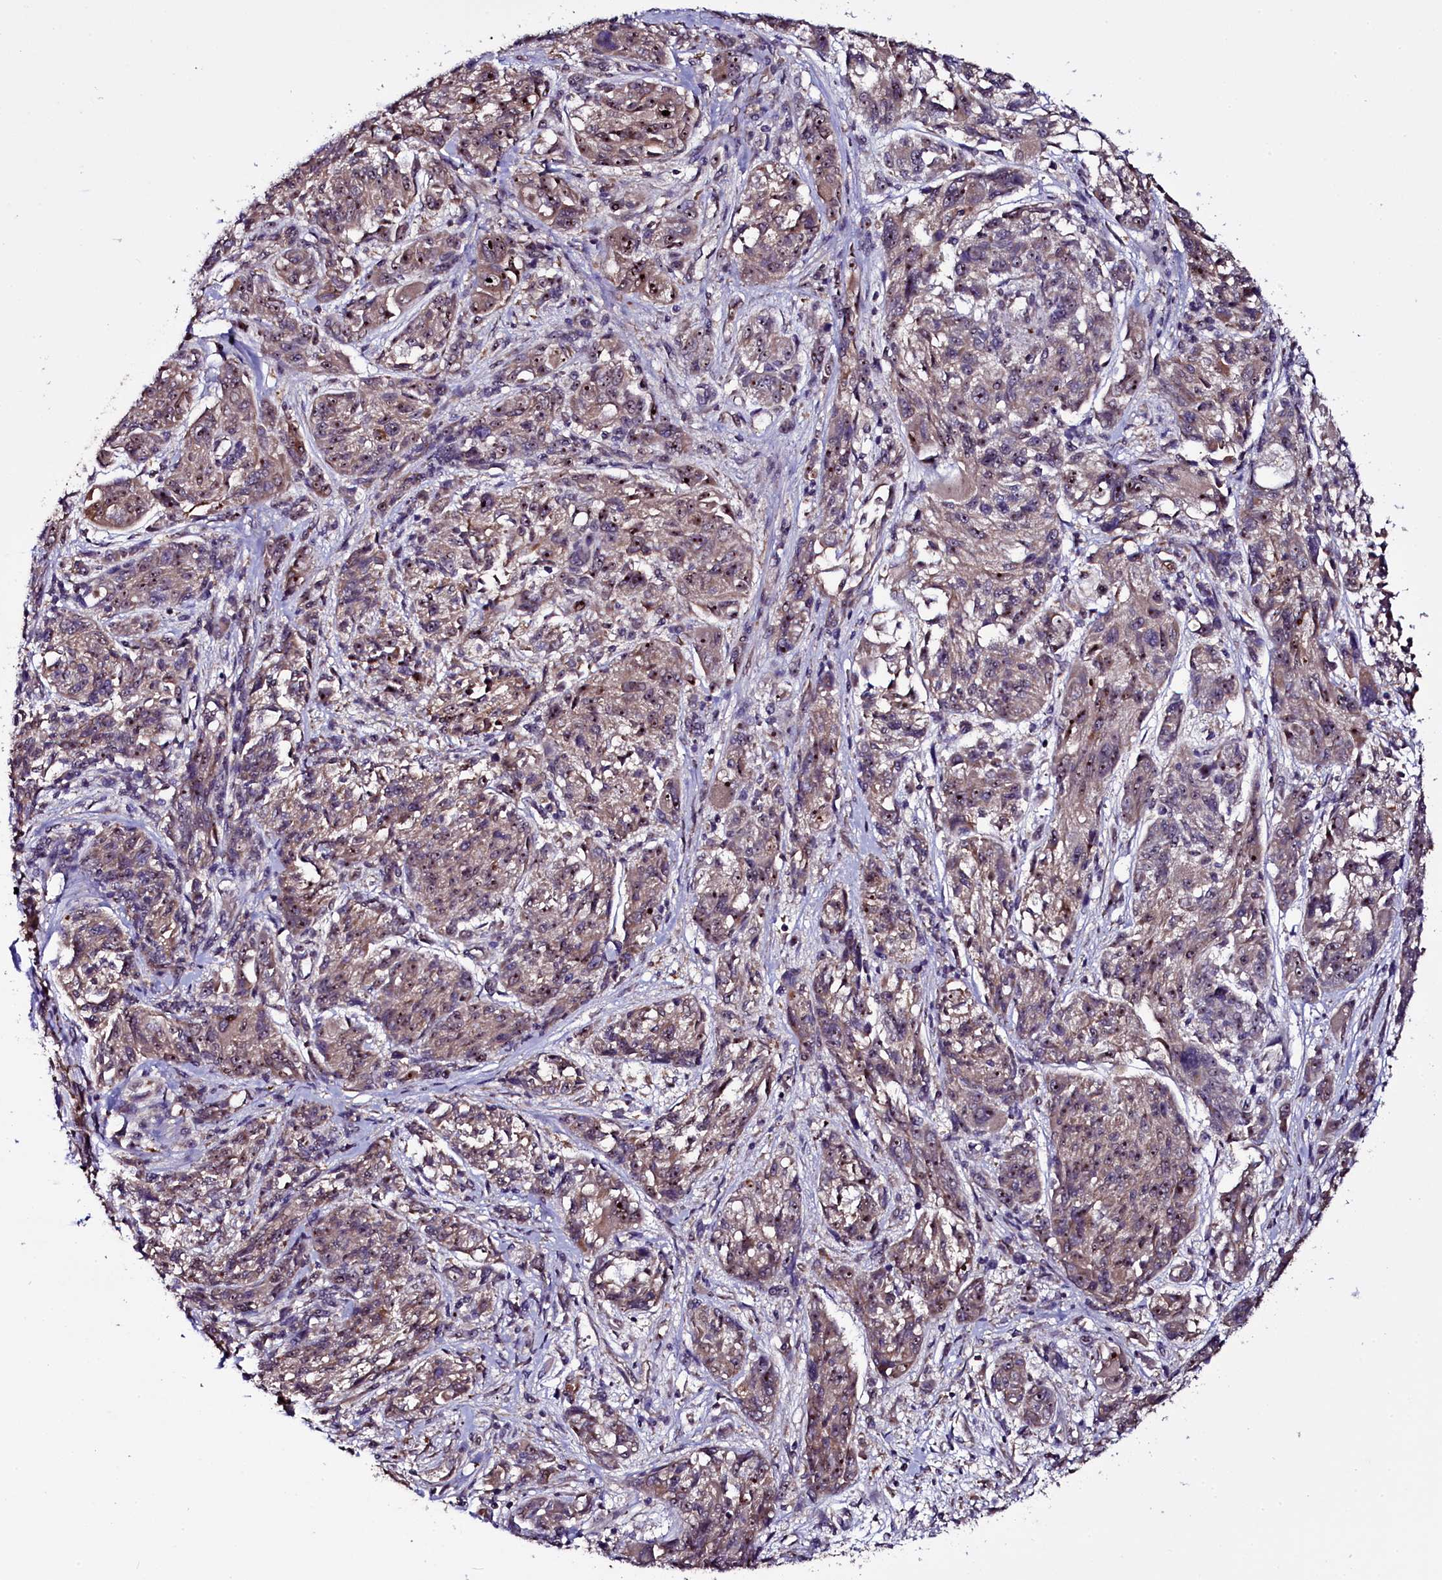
{"staining": {"intensity": "weak", "quantity": ">75%", "location": "cytoplasmic/membranous,nuclear"}, "tissue": "melanoma", "cell_type": "Tumor cells", "image_type": "cancer", "snomed": [{"axis": "morphology", "description": "Malignant melanoma, NOS"}, {"axis": "topography", "description": "Skin"}], "caption": "A brown stain shows weak cytoplasmic/membranous and nuclear expression of a protein in malignant melanoma tumor cells. (brown staining indicates protein expression, while blue staining denotes nuclei).", "gene": "NAA80", "patient": {"sex": "male", "age": 53}}